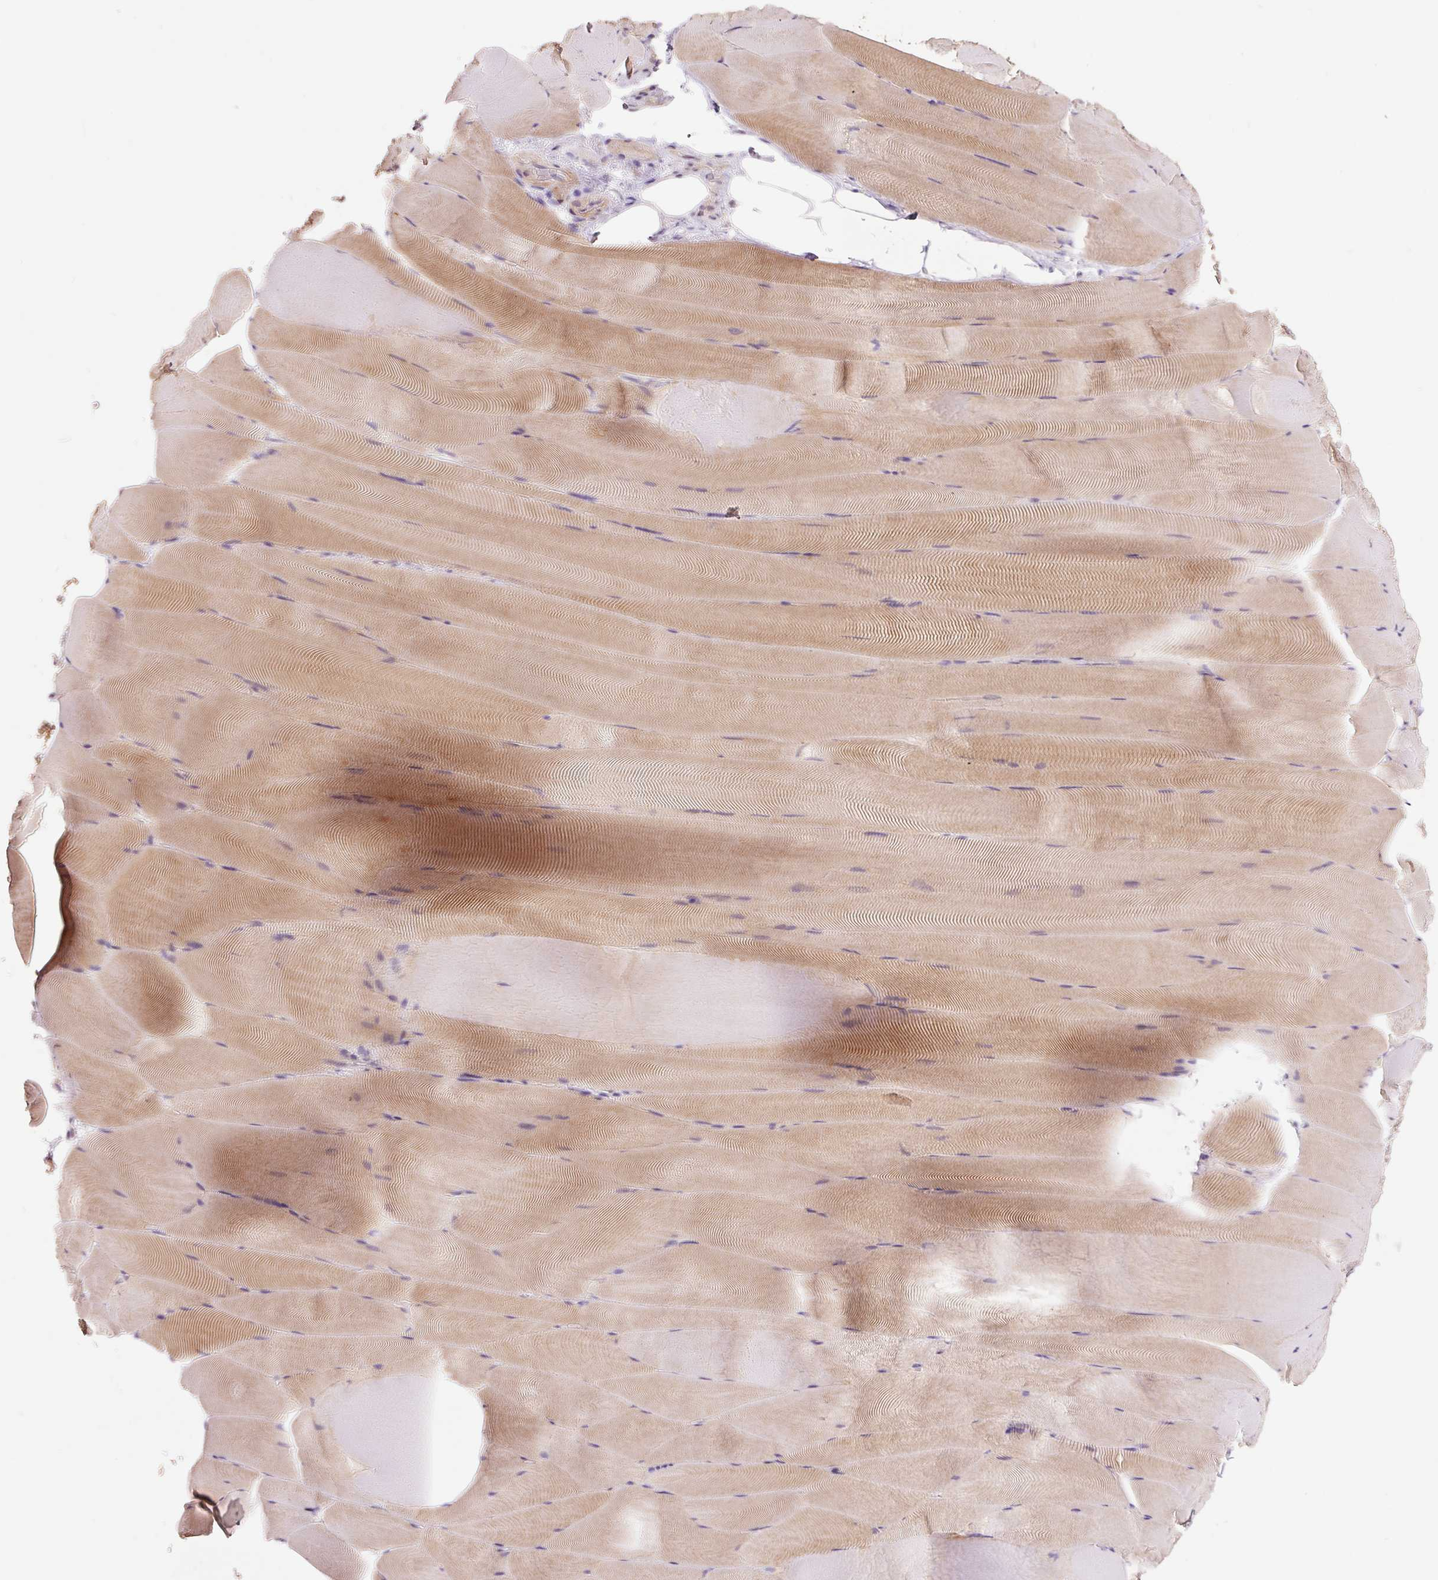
{"staining": {"intensity": "moderate", "quantity": ">75%", "location": "cytoplasmic/membranous"}, "tissue": "skeletal muscle", "cell_type": "Myocytes", "image_type": "normal", "snomed": [{"axis": "morphology", "description": "Normal tissue, NOS"}, {"axis": "topography", "description": "Skeletal muscle"}], "caption": "A photomicrograph showing moderate cytoplasmic/membranous expression in about >75% of myocytes in normal skeletal muscle, as visualized by brown immunohistochemical staining.", "gene": "SLC1A4", "patient": {"sex": "female", "age": 64}}